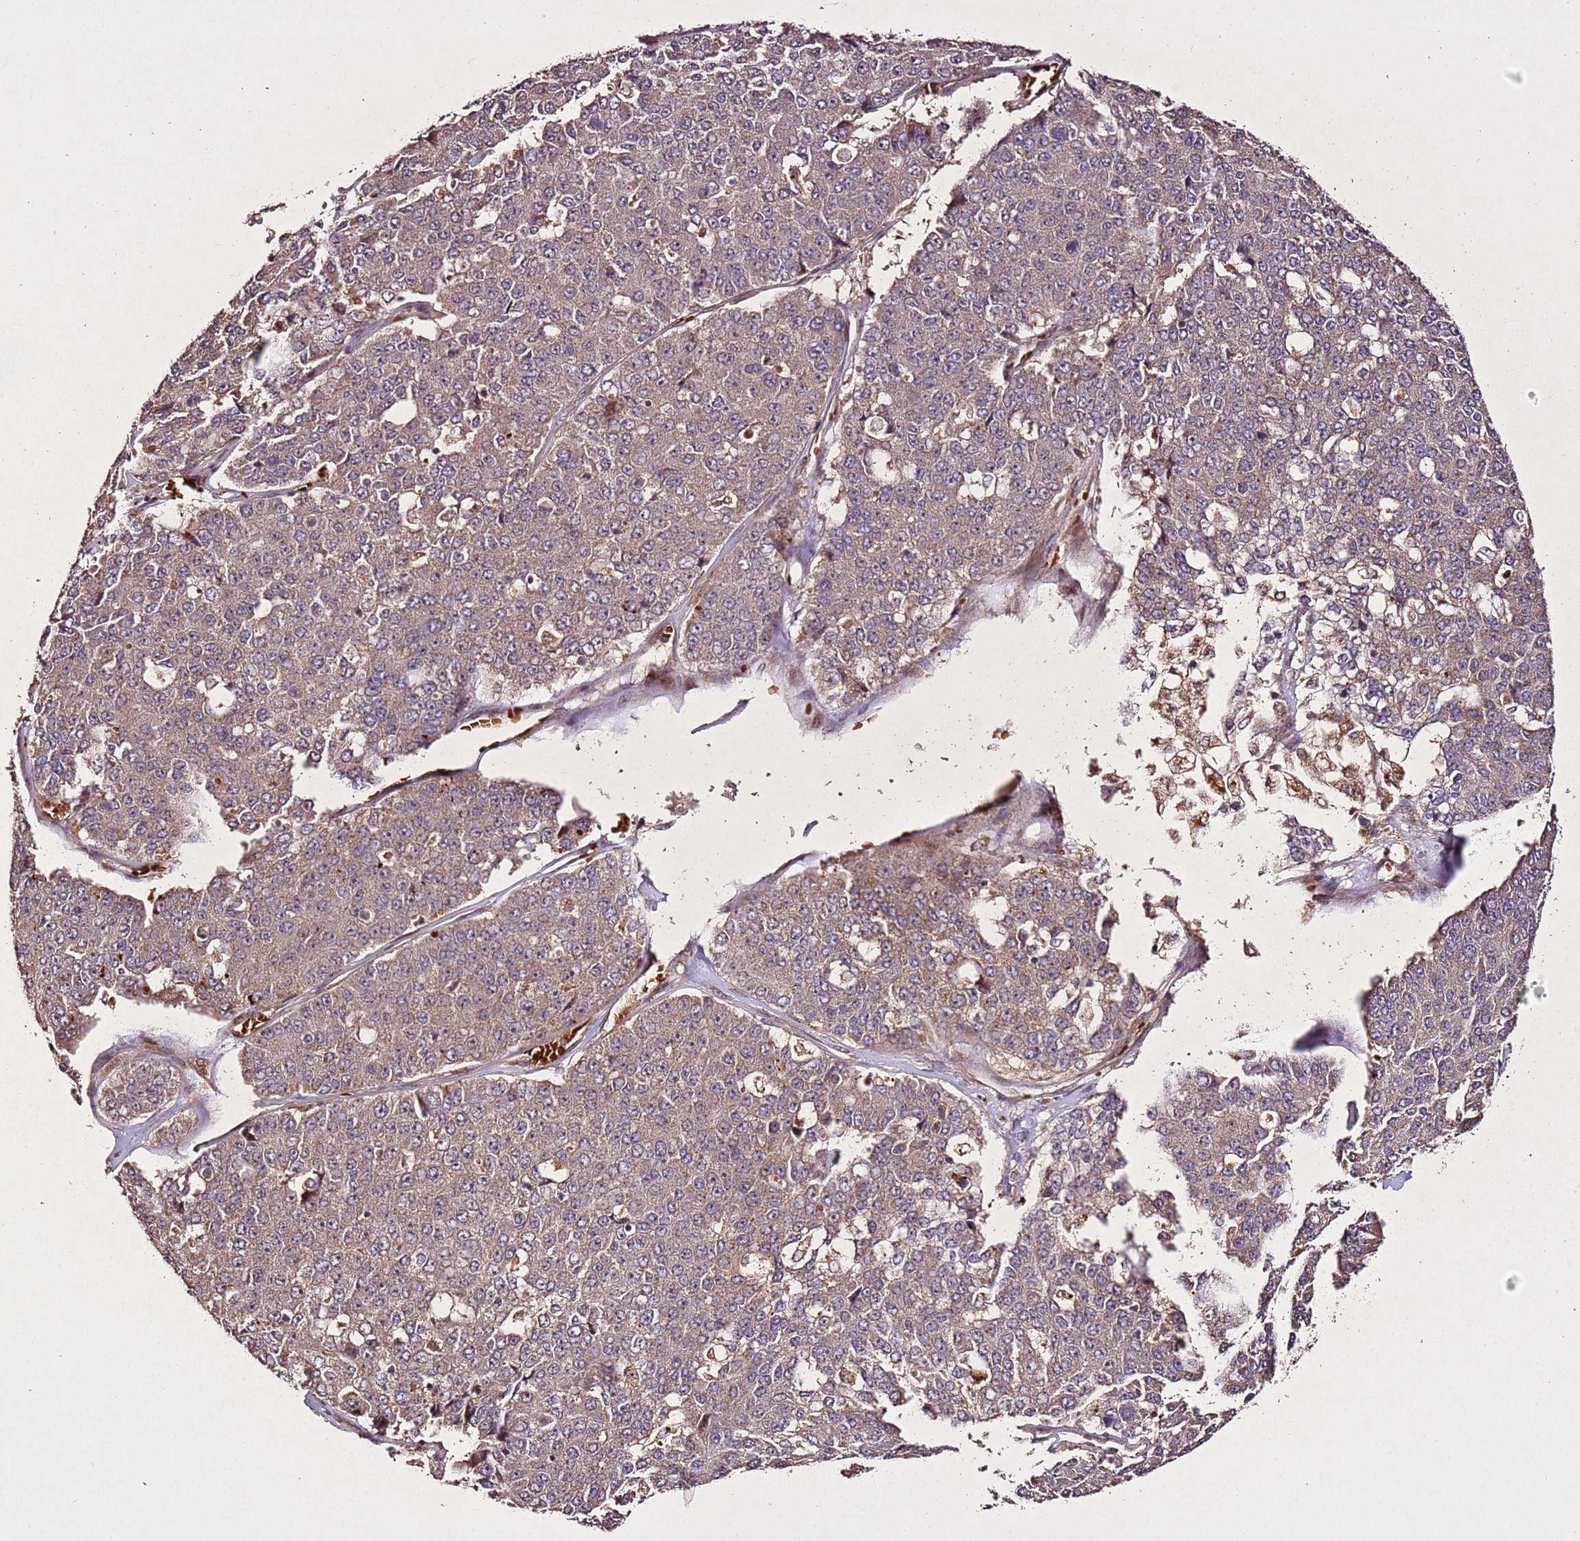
{"staining": {"intensity": "weak", "quantity": "<25%", "location": "cytoplasmic/membranous"}, "tissue": "pancreatic cancer", "cell_type": "Tumor cells", "image_type": "cancer", "snomed": [{"axis": "morphology", "description": "Adenocarcinoma, NOS"}, {"axis": "topography", "description": "Pancreas"}], "caption": "Human pancreatic adenocarcinoma stained for a protein using immunohistochemistry (IHC) exhibits no staining in tumor cells.", "gene": "PTMA", "patient": {"sex": "male", "age": 50}}